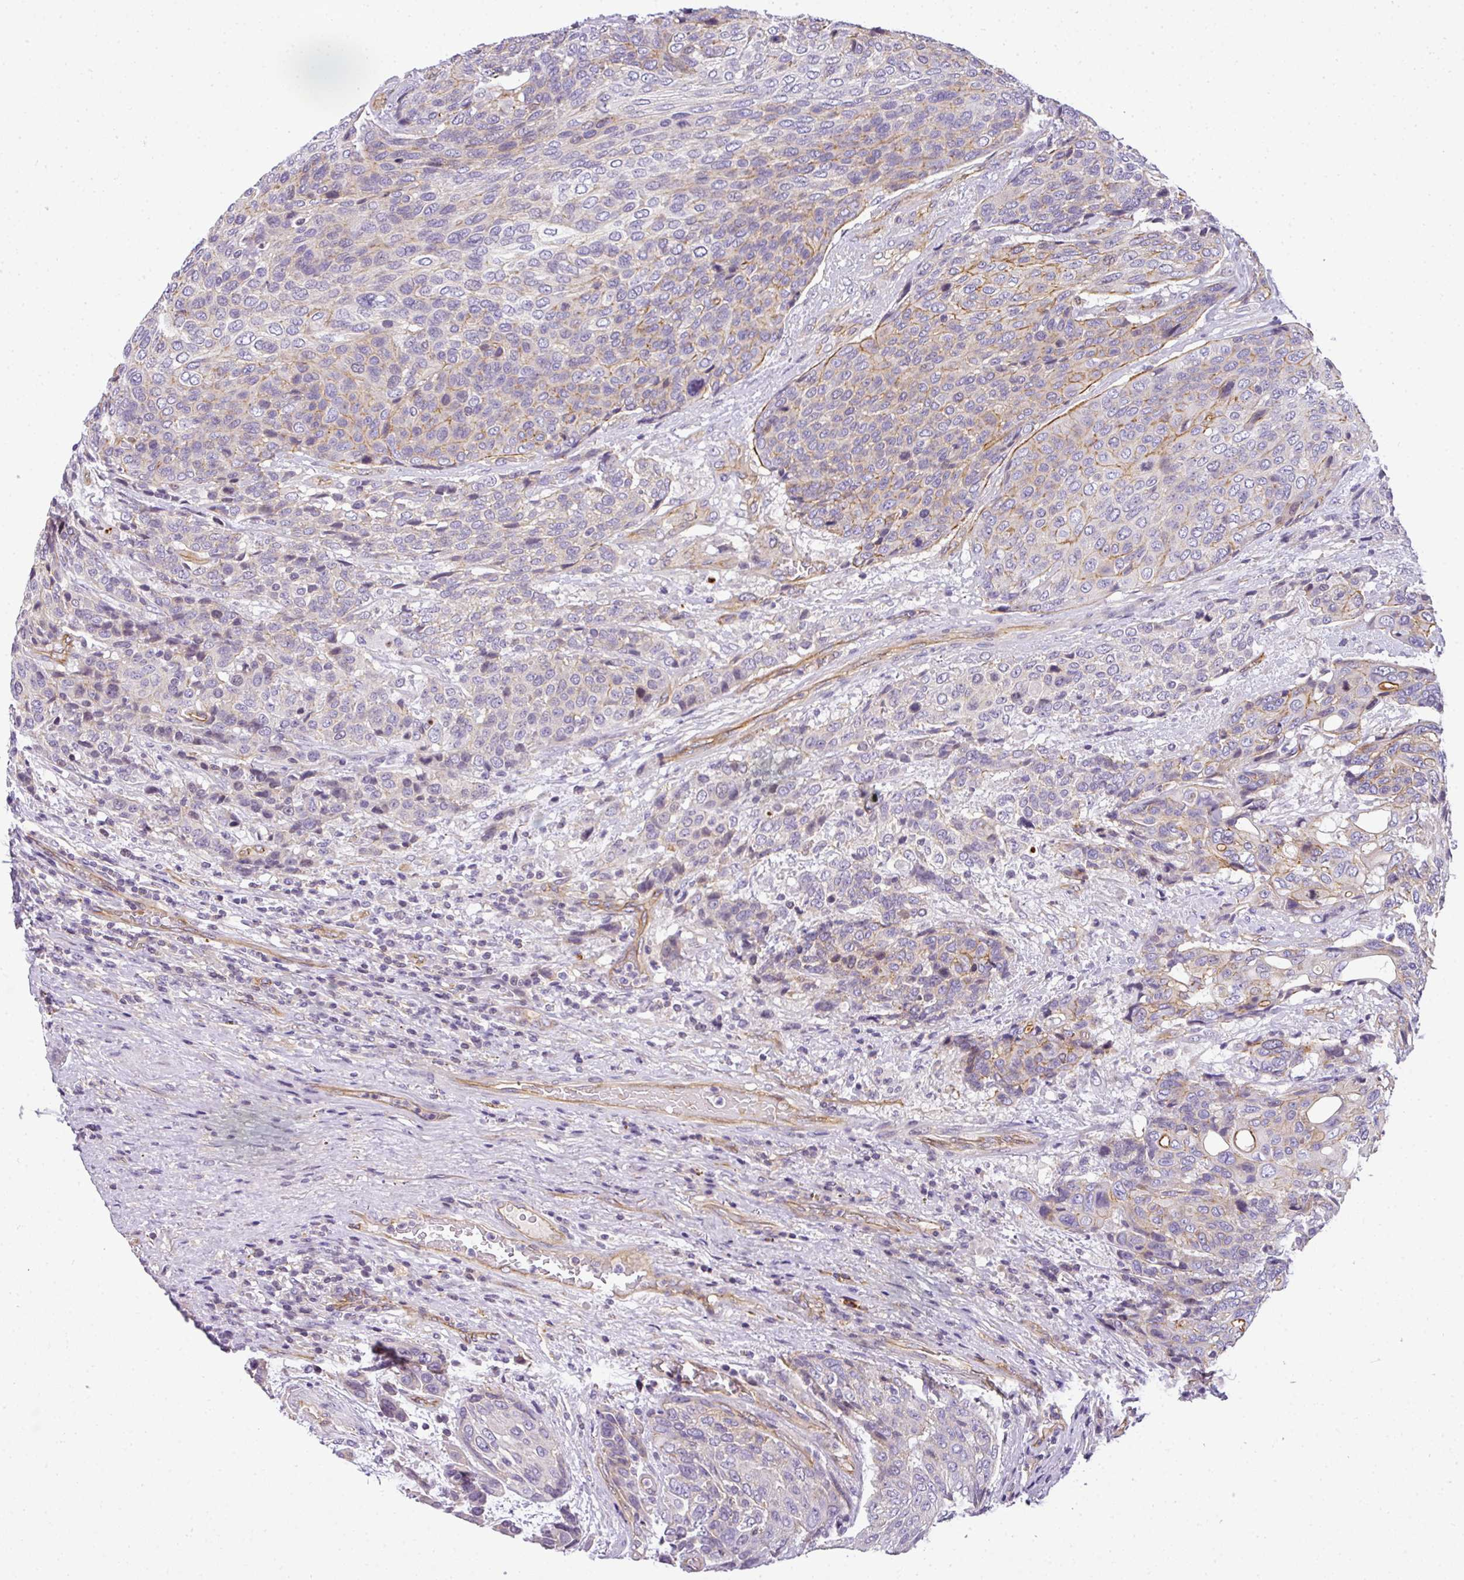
{"staining": {"intensity": "moderate", "quantity": "<25%", "location": "cytoplasmic/membranous"}, "tissue": "urothelial cancer", "cell_type": "Tumor cells", "image_type": "cancer", "snomed": [{"axis": "morphology", "description": "Urothelial carcinoma, High grade"}, {"axis": "topography", "description": "Urinary bladder"}], "caption": "Protein staining of urothelial cancer tissue reveals moderate cytoplasmic/membranous positivity in about <25% of tumor cells.", "gene": "OR11H4", "patient": {"sex": "female", "age": 70}}